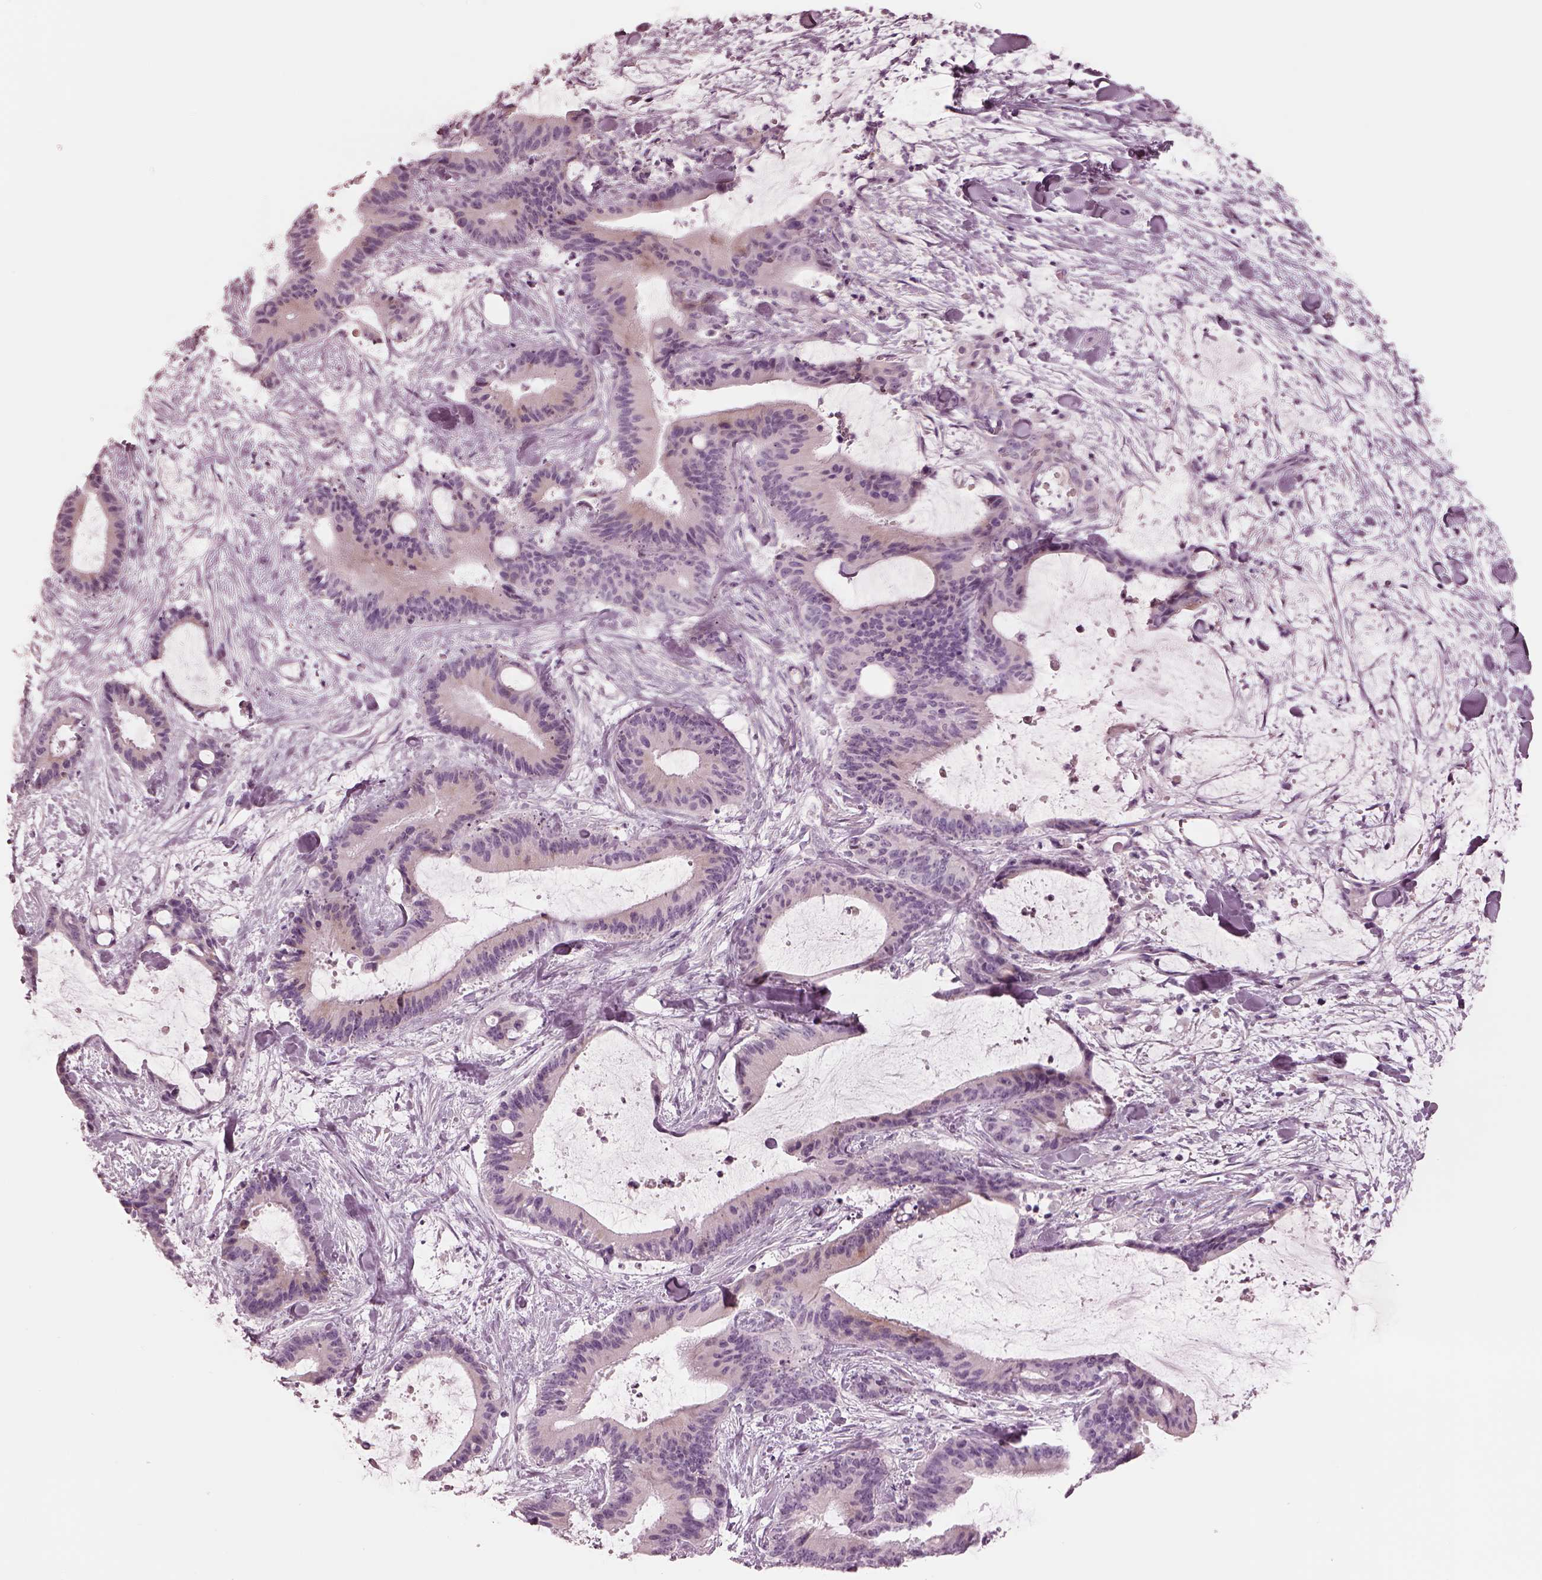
{"staining": {"intensity": "negative", "quantity": "none", "location": "none"}, "tissue": "liver cancer", "cell_type": "Tumor cells", "image_type": "cancer", "snomed": [{"axis": "morphology", "description": "Cholangiocarcinoma"}, {"axis": "topography", "description": "Liver"}], "caption": "IHC of liver cancer shows no positivity in tumor cells. (Brightfield microscopy of DAB immunohistochemistry (IHC) at high magnification).", "gene": "CADM2", "patient": {"sex": "female", "age": 73}}